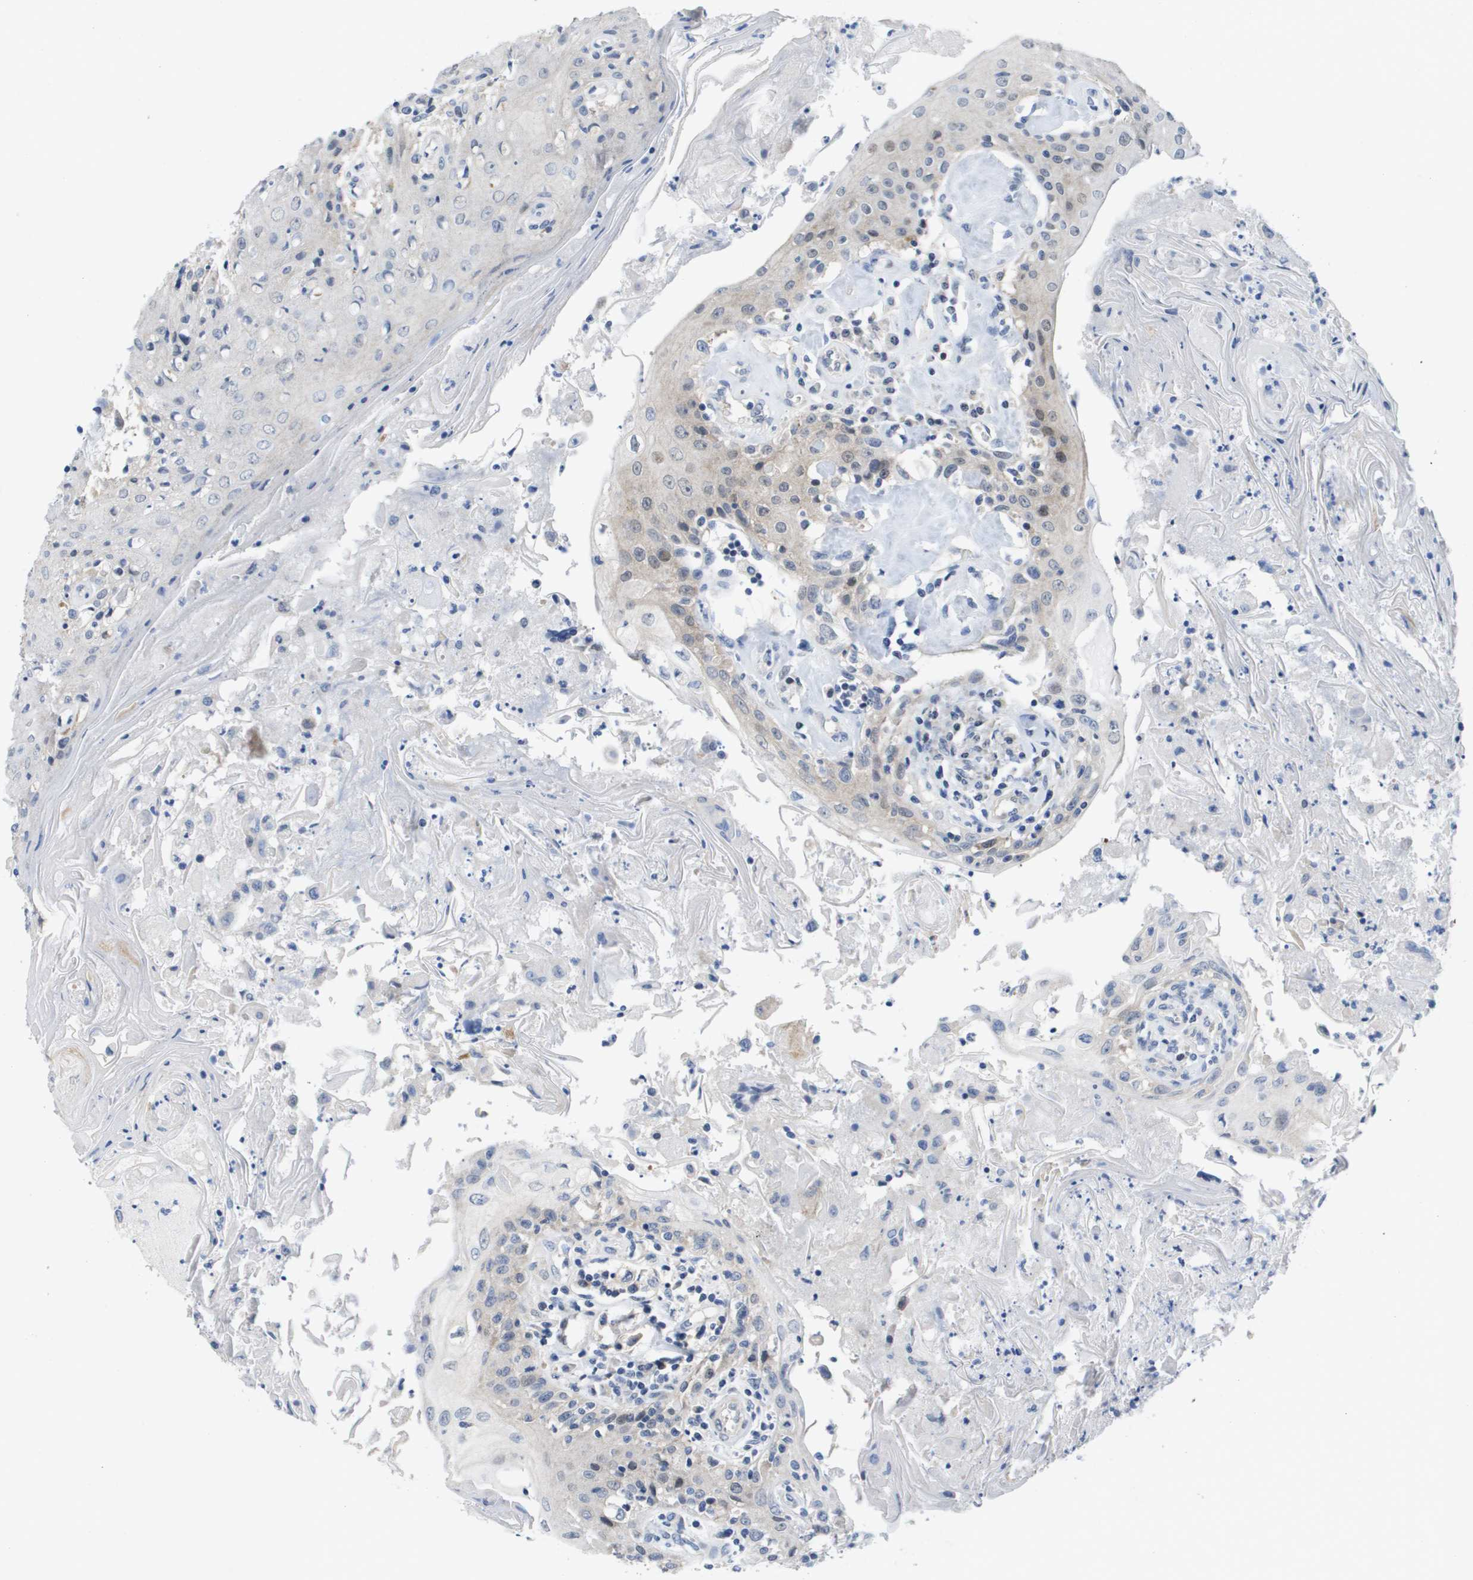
{"staining": {"intensity": "weak", "quantity": "<25%", "location": "cytoplasmic/membranous,nuclear"}, "tissue": "head and neck cancer", "cell_type": "Tumor cells", "image_type": "cancer", "snomed": [{"axis": "morphology", "description": "Squamous cell carcinoma, NOS"}, {"axis": "topography", "description": "Oral tissue"}, {"axis": "topography", "description": "Head-Neck"}], "caption": "A high-resolution image shows IHC staining of head and neck cancer (squamous cell carcinoma), which demonstrates no significant expression in tumor cells.", "gene": "FKBP4", "patient": {"sex": "female", "age": 76}}